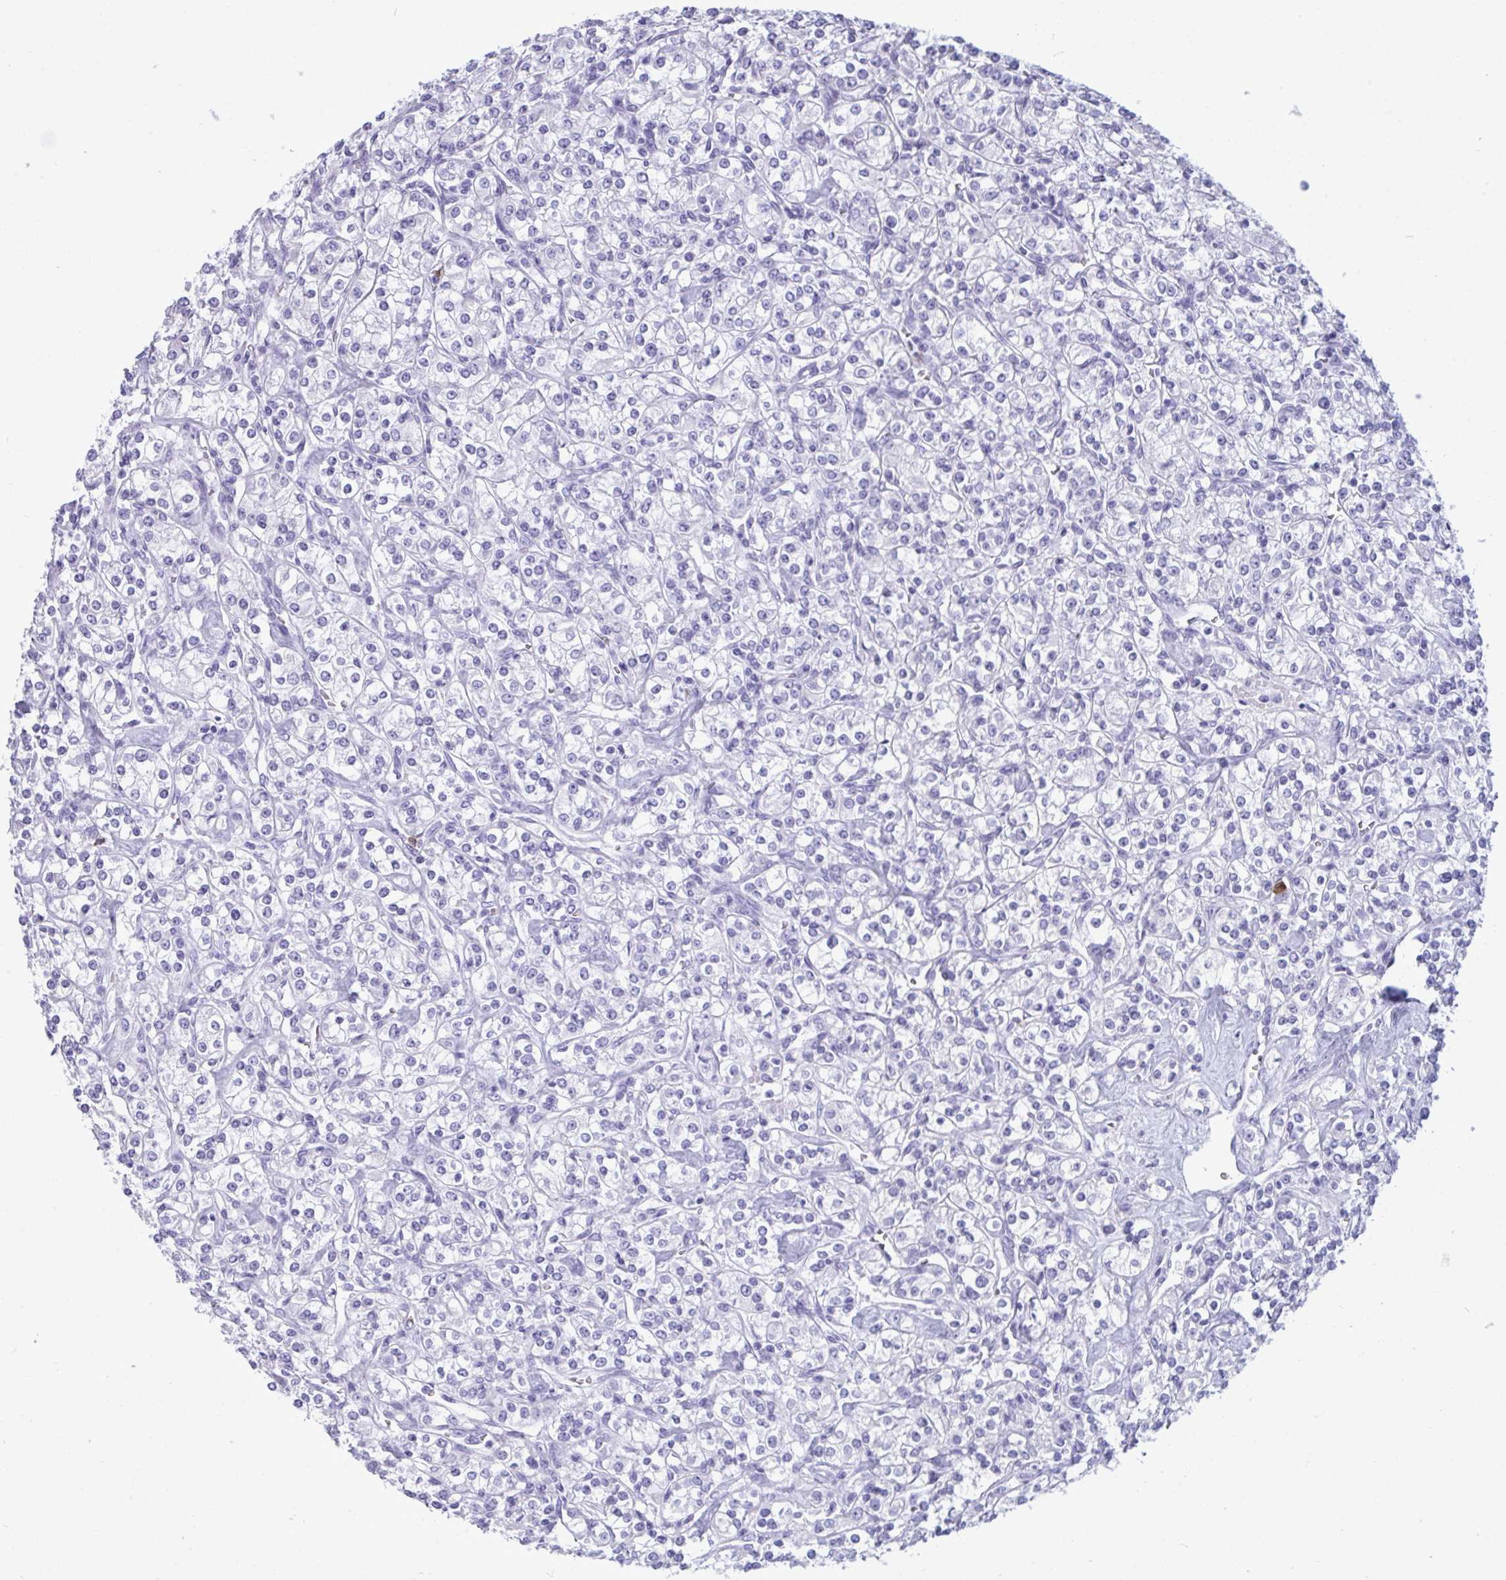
{"staining": {"intensity": "negative", "quantity": "none", "location": "none"}, "tissue": "renal cancer", "cell_type": "Tumor cells", "image_type": "cancer", "snomed": [{"axis": "morphology", "description": "Adenocarcinoma, NOS"}, {"axis": "topography", "description": "Kidney"}], "caption": "Renal cancer stained for a protein using IHC exhibits no positivity tumor cells.", "gene": "ARHGAP42", "patient": {"sex": "male", "age": 77}}